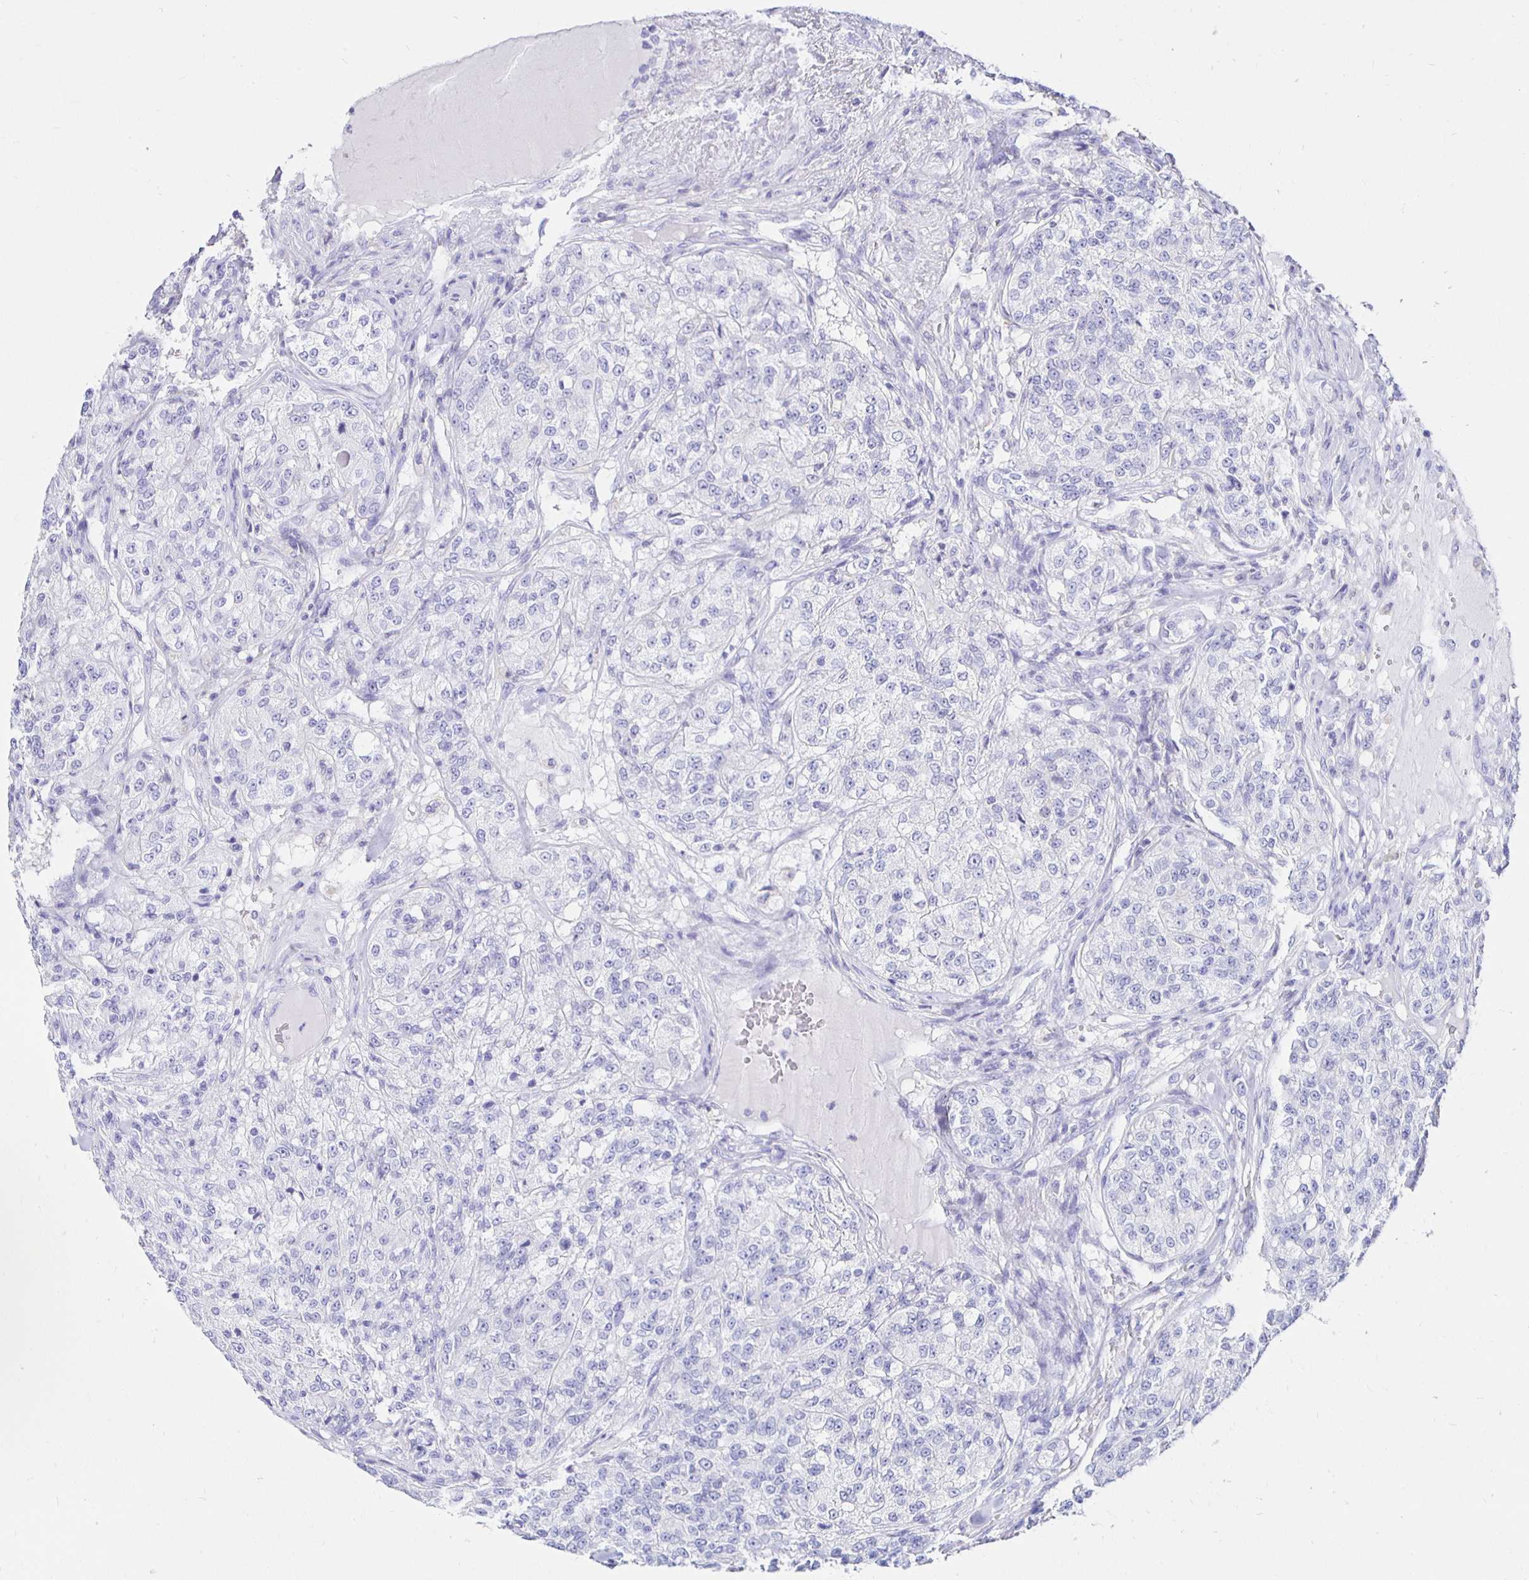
{"staining": {"intensity": "negative", "quantity": "none", "location": "none"}, "tissue": "renal cancer", "cell_type": "Tumor cells", "image_type": "cancer", "snomed": [{"axis": "morphology", "description": "Adenocarcinoma, NOS"}, {"axis": "topography", "description": "Kidney"}], "caption": "High power microscopy micrograph of an immunohistochemistry histopathology image of renal cancer (adenocarcinoma), revealing no significant staining in tumor cells. (Brightfield microscopy of DAB (3,3'-diaminobenzidine) immunohistochemistry at high magnification).", "gene": "UMOD", "patient": {"sex": "female", "age": 63}}